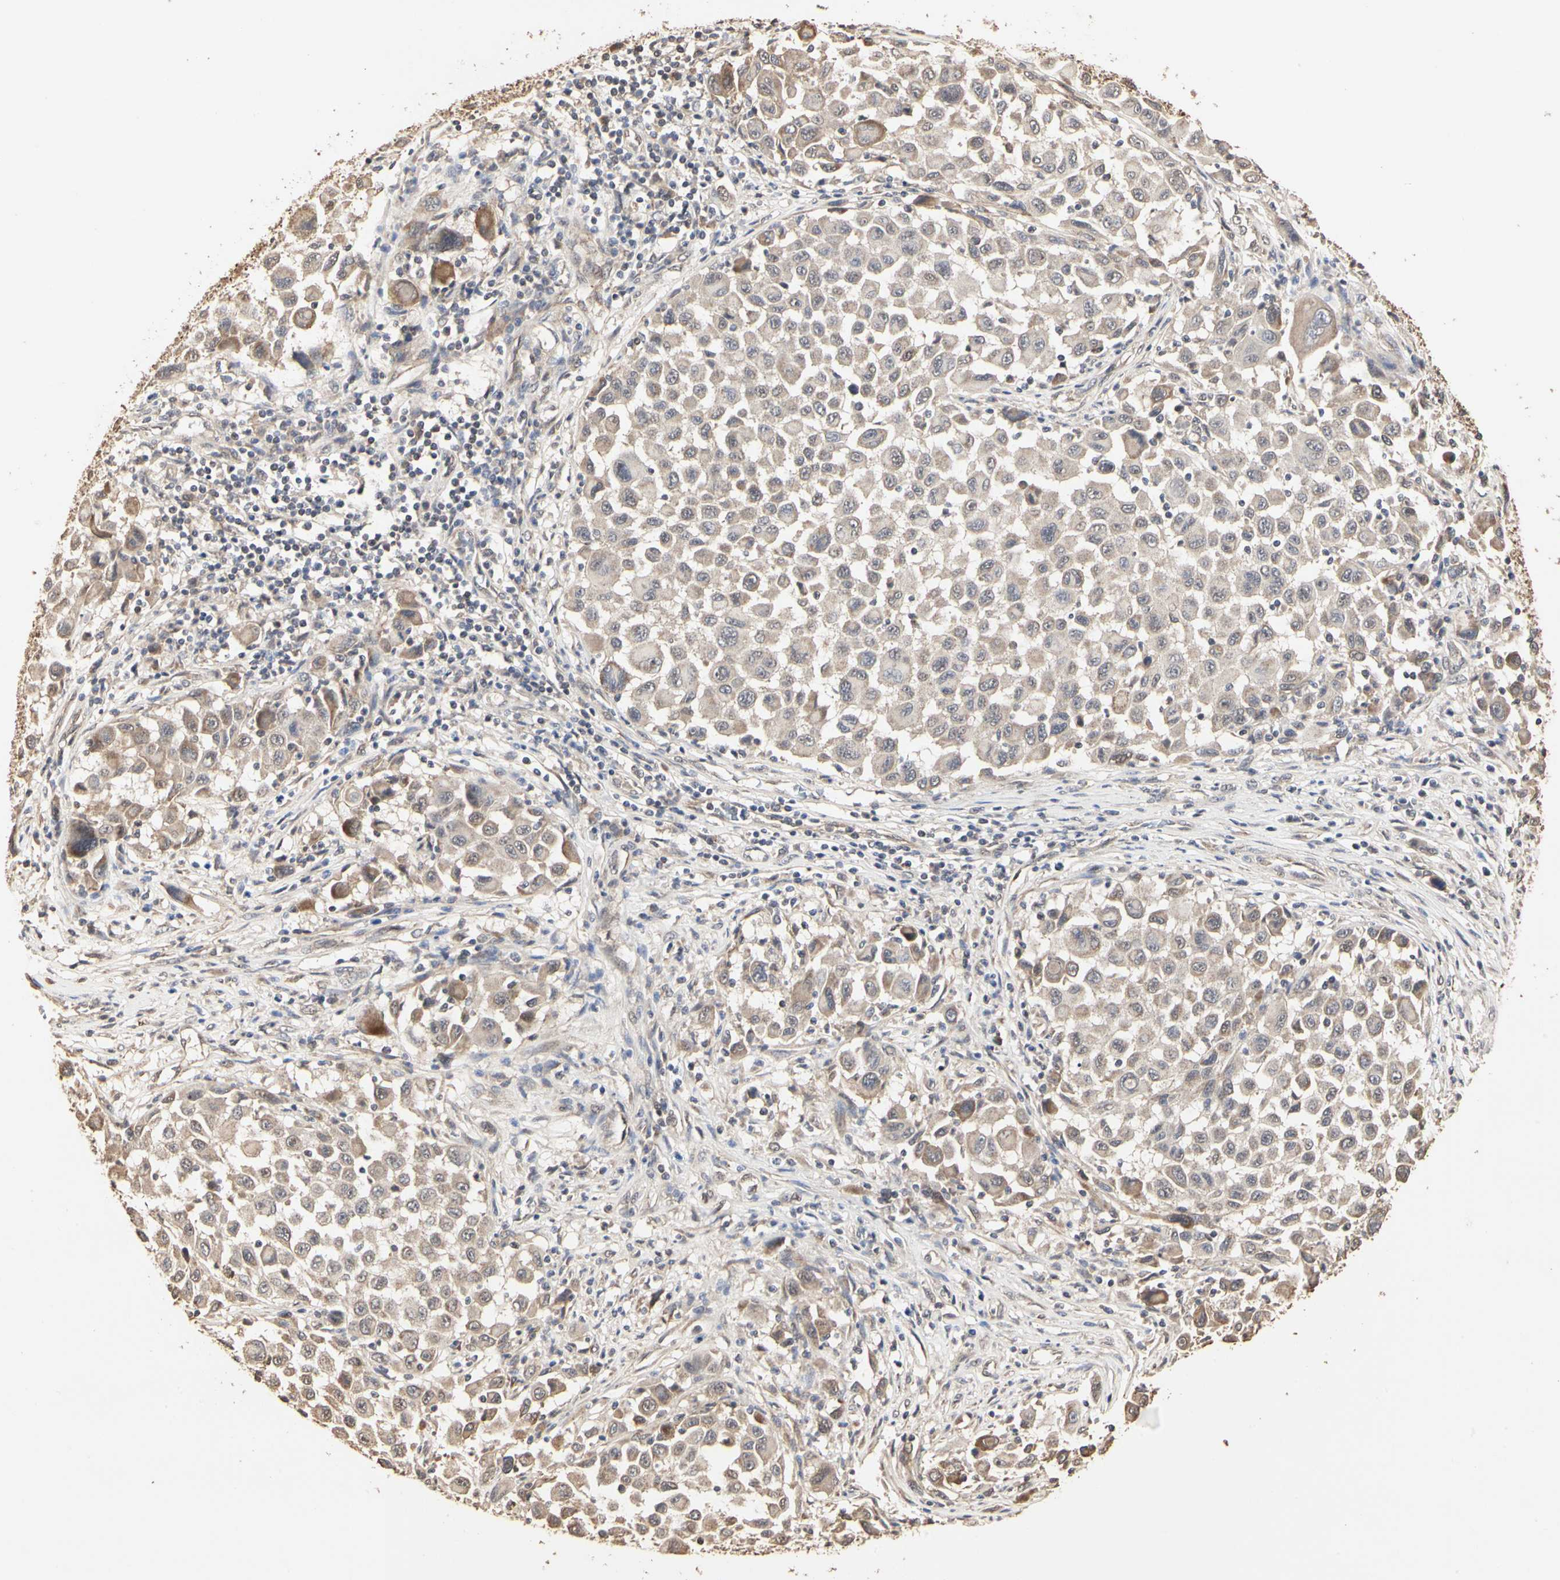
{"staining": {"intensity": "weak", "quantity": ">75%", "location": "cytoplasmic/membranous"}, "tissue": "melanoma", "cell_type": "Tumor cells", "image_type": "cancer", "snomed": [{"axis": "morphology", "description": "Malignant melanoma, Metastatic site"}, {"axis": "topography", "description": "Lymph node"}], "caption": "Approximately >75% of tumor cells in melanoma display weak cytoplasmic/membranous protein staining as visualized by brown immunohistochemical staining.", "gene": "TAOK1", "patient": {"sex": "male", "age": 61}}